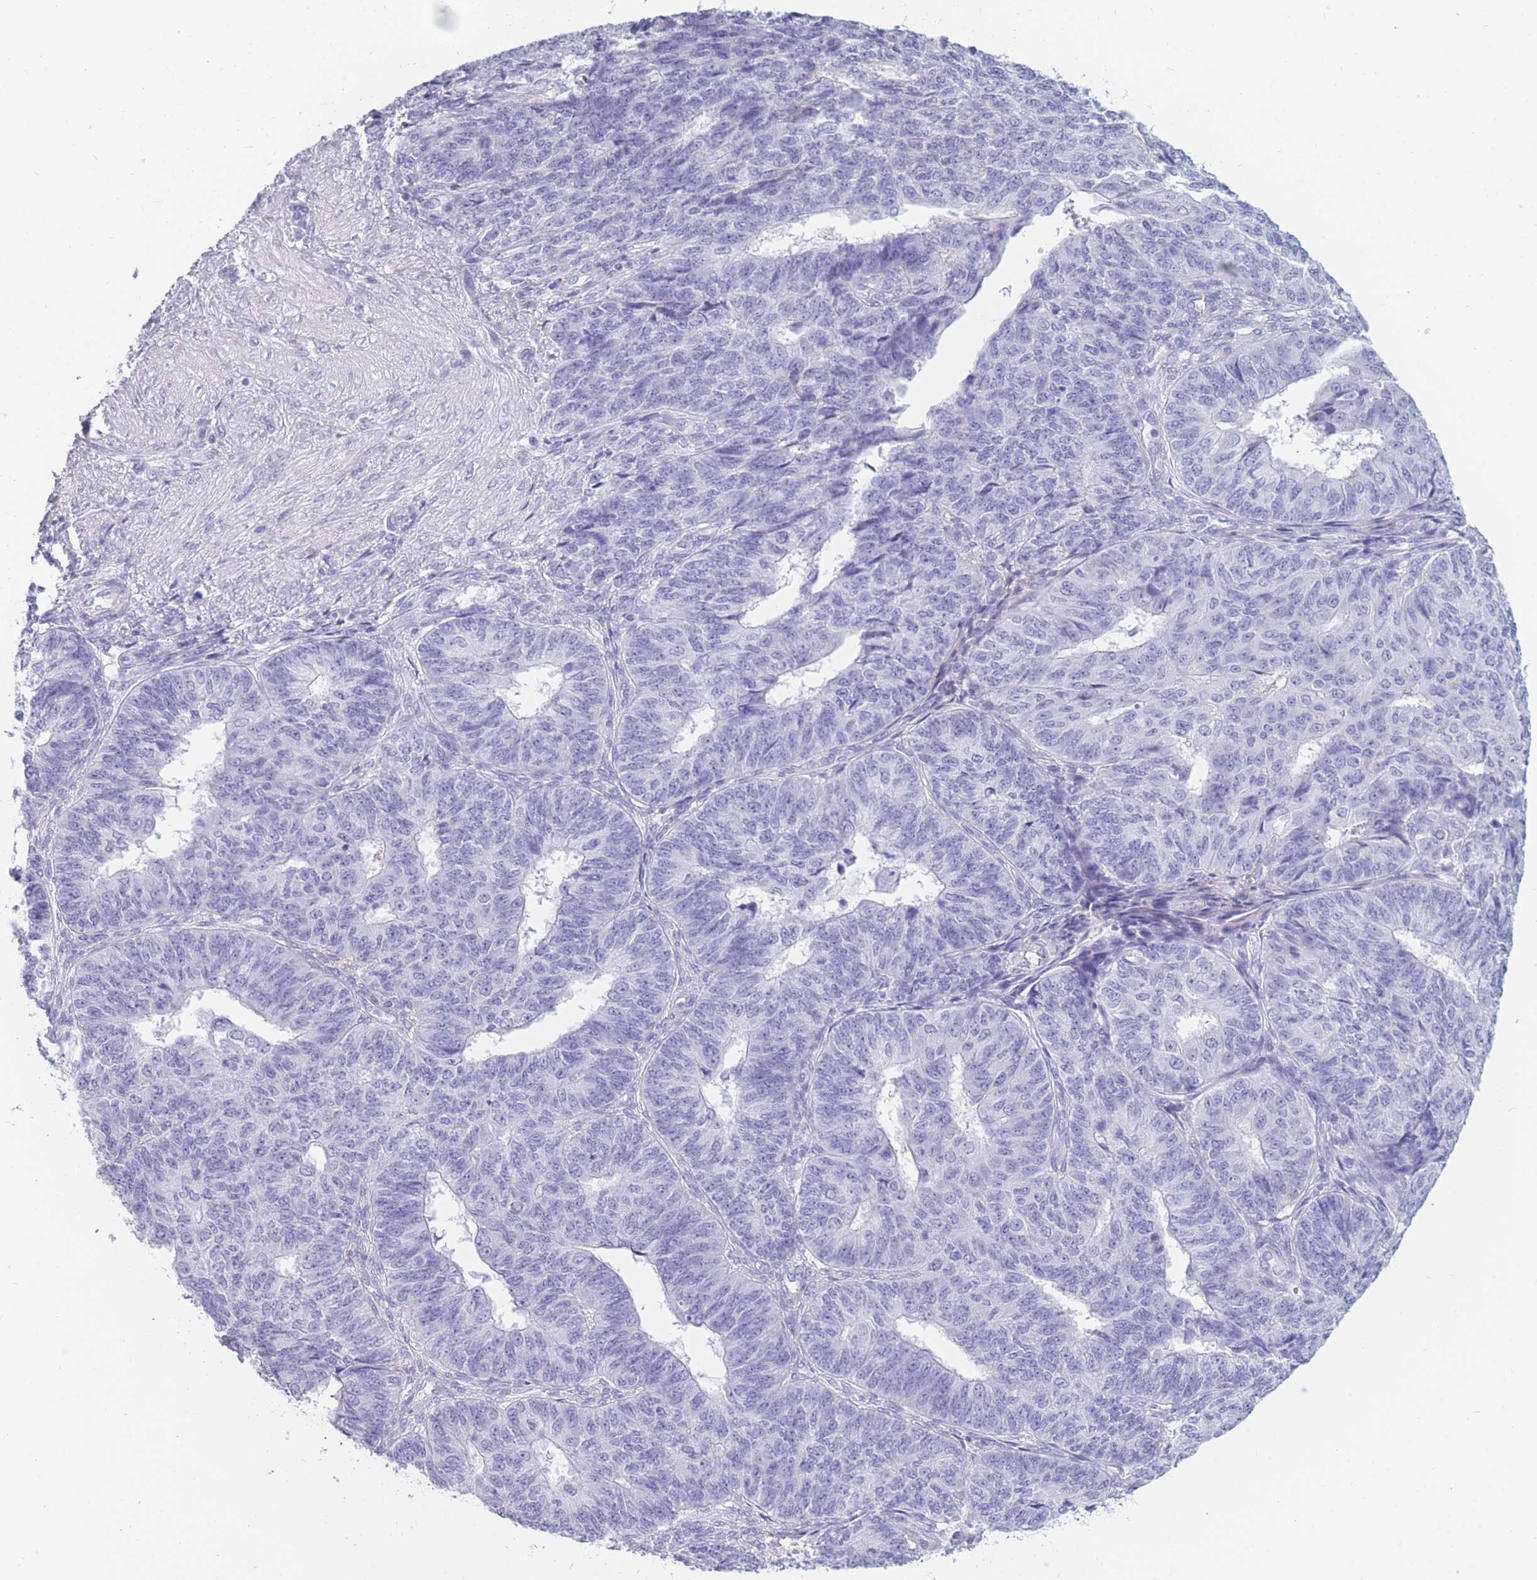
{"staining": {"intensity": "negative", "quantity": "none", "location": "none"}, "tissue": "endometrial cancer", "cell_type": "Tumor cells", "image_type": "cancer", "snomed": [{"axis": "morphology", "description": "Adenocarcinoma, NOS"}, {"axis": "topography", "description": "Endometrium"}], "caption": "There is no significant positivity in tumor cells of endometrial cancer.", "gene": "TNFSF11", "patient": {"sex": "female", "age": 32}}